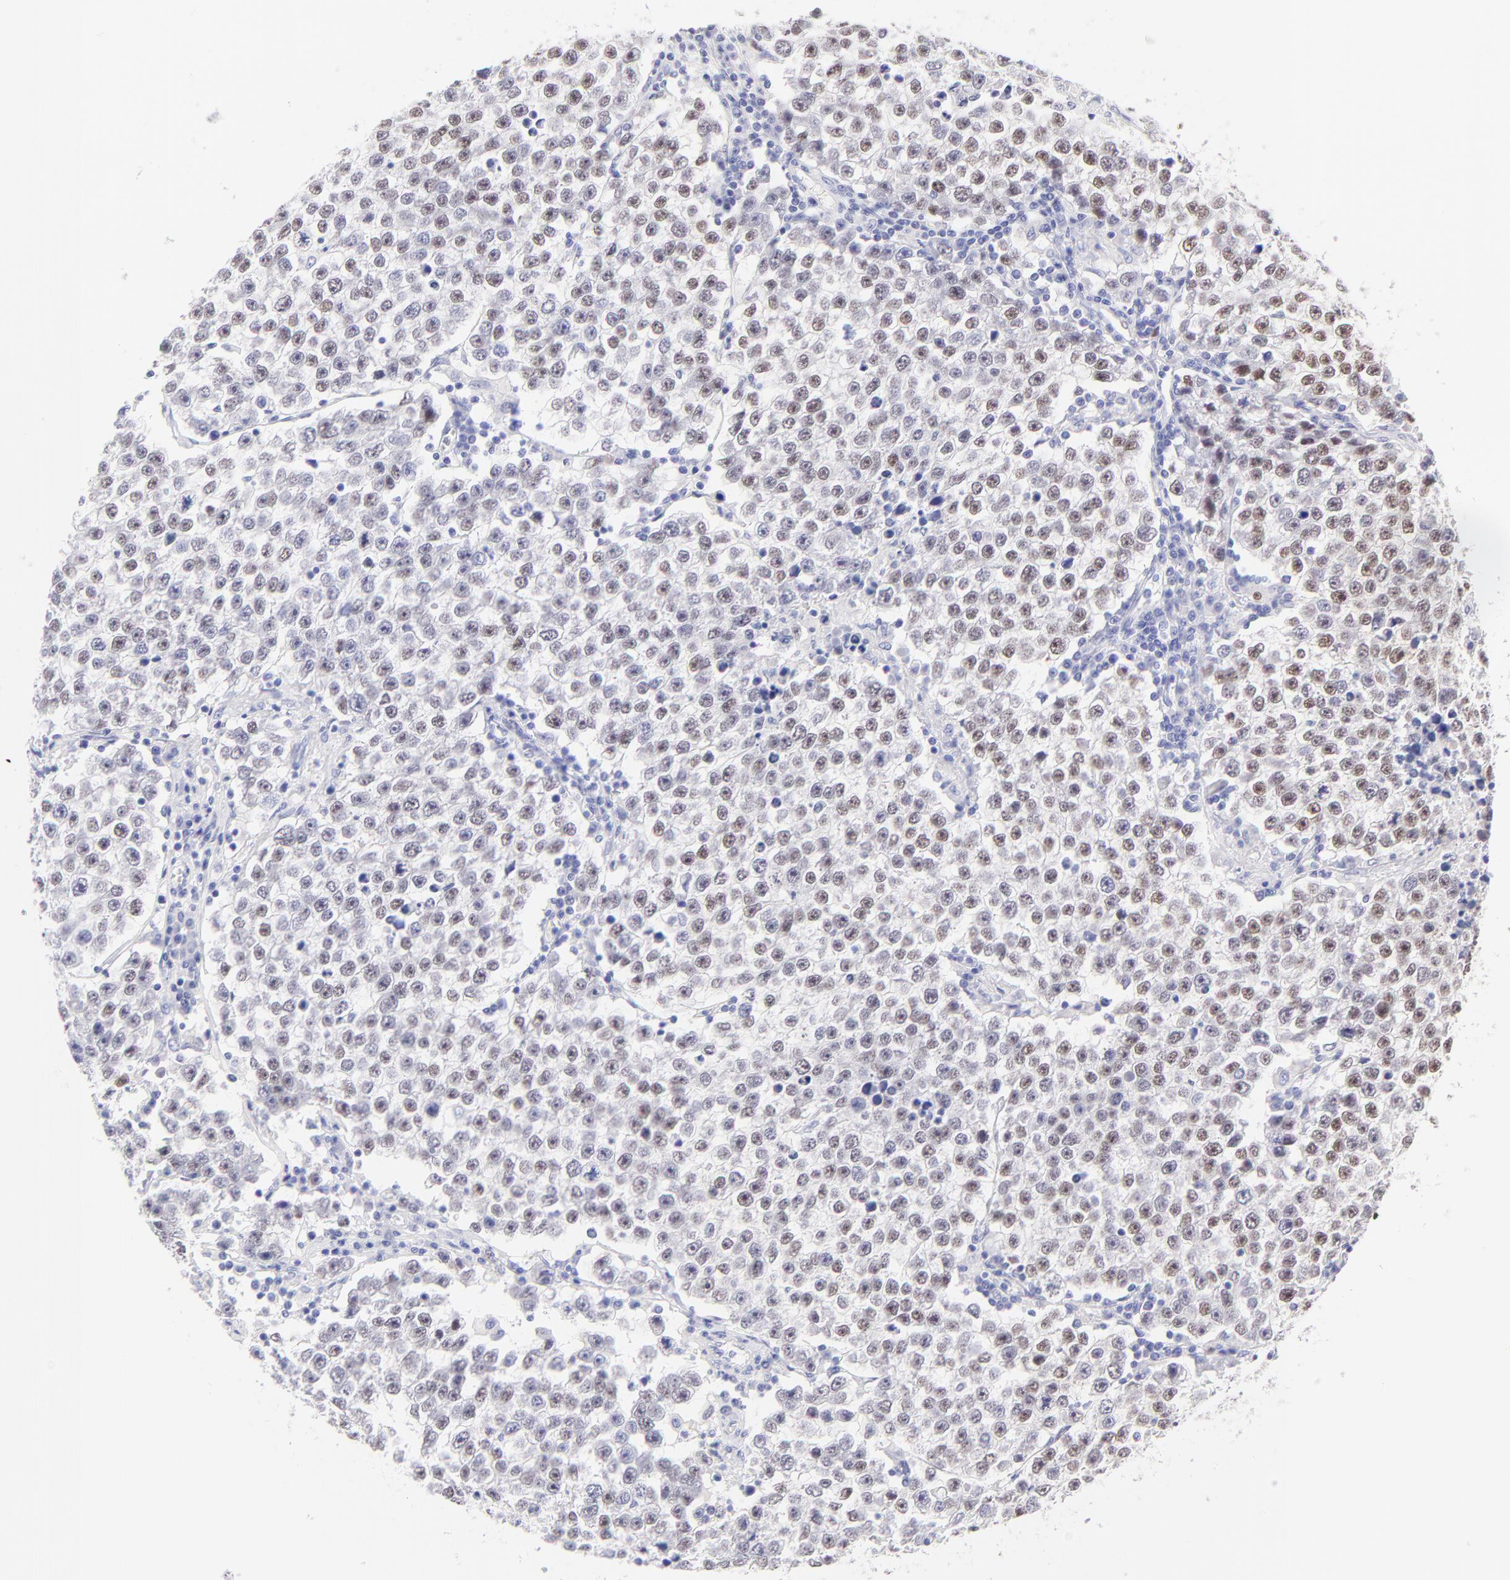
{"staining": {"intensity": "weak", "quantity": "25%-75%", "location": "nuclear"}, "tissue": "testis cancer", "cell_type": "Tumor cells", "image_type": "cancer", "snomed": [{"axis": "morphology", "description": "Seminoma, NOS"}, {"axis": "topography", "description": "Testis"}], "caption": "IHC of testis cancer (seminoma) reveals low levels of weak nuclear positivity in about 25%-75% of tumor cells. (brown staining indicates protein expression, while blue staining denotes nuclei).", "gene": "KLF4", "patient": {"sex": "male", "age": 36}}